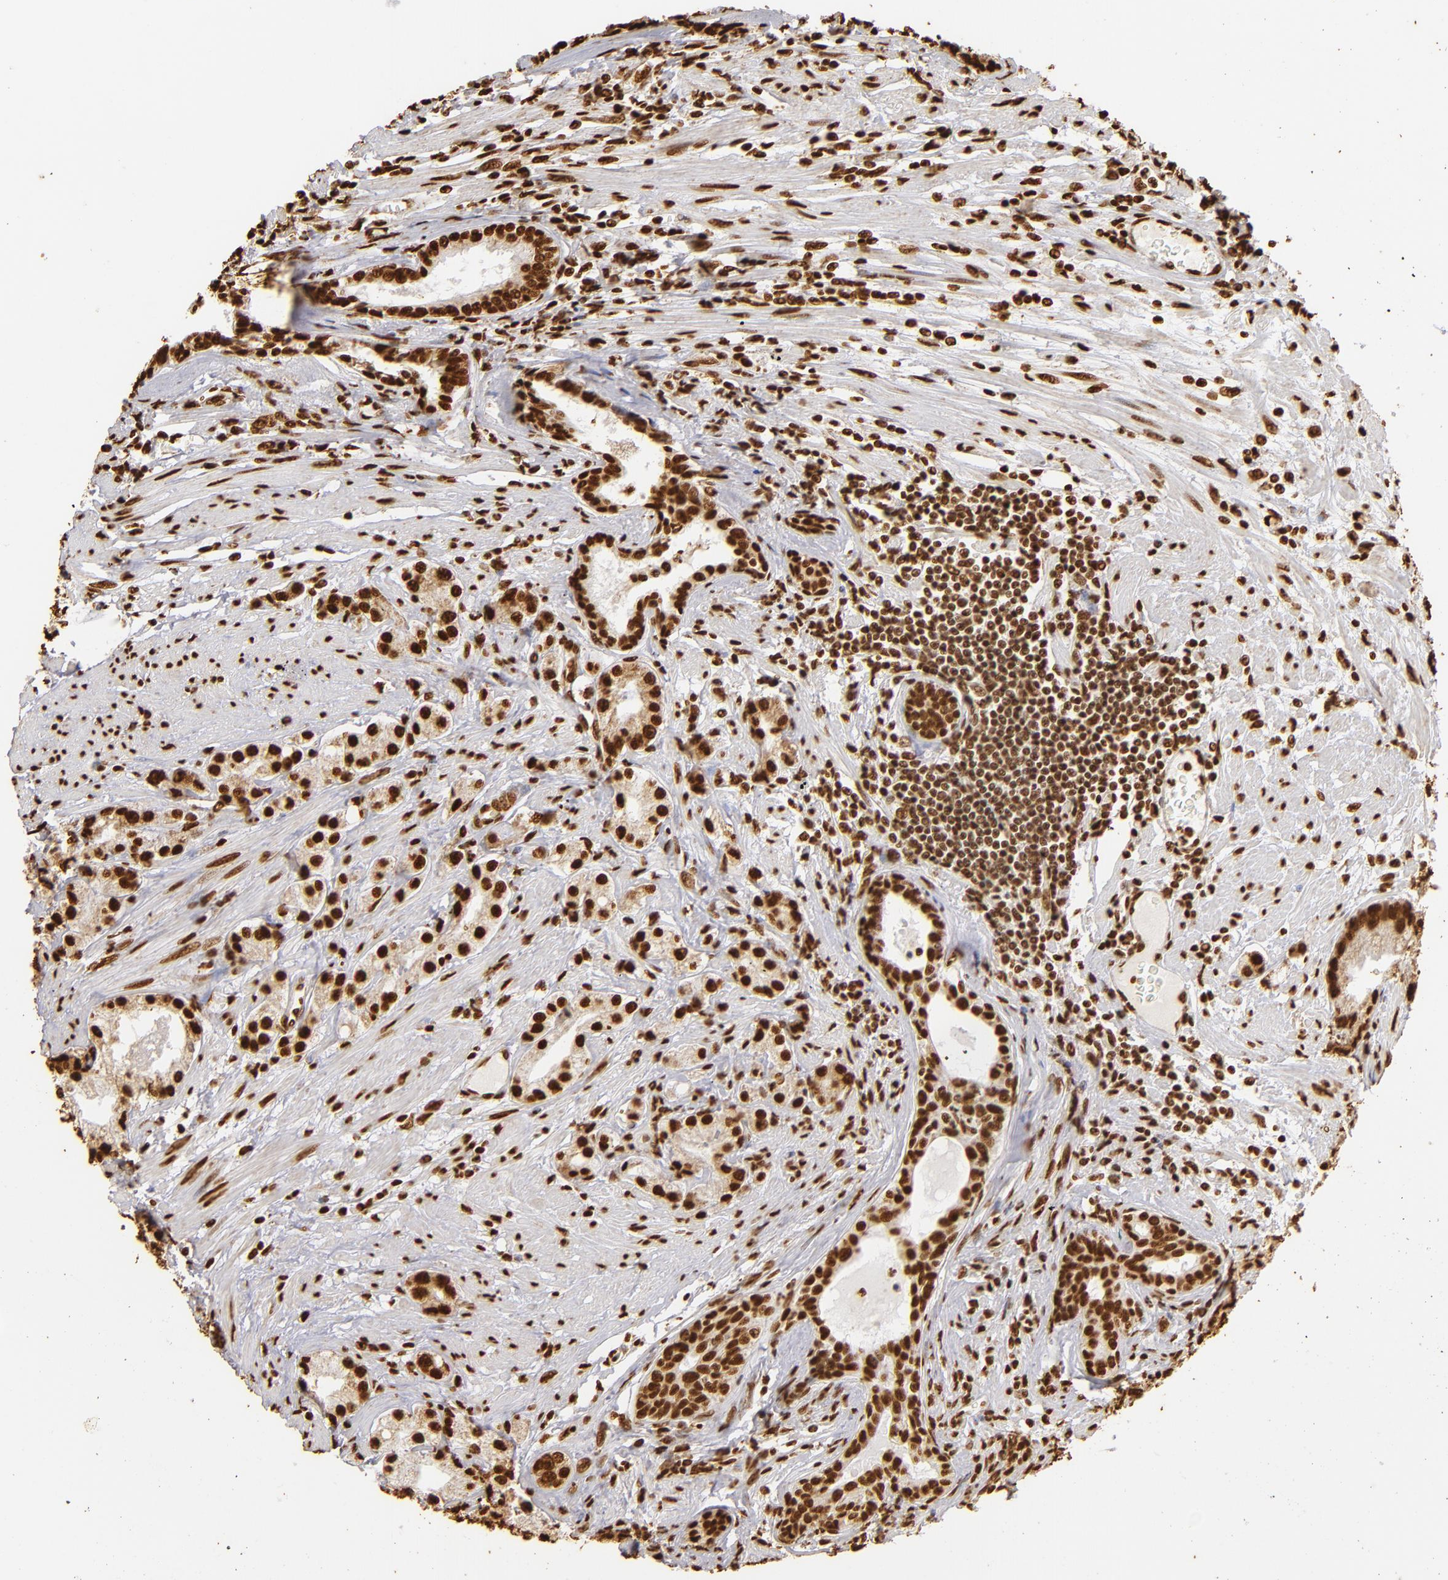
{"staining": {"intensity": "strong", "quantity": ">75%", "location": "nuclear"}, "tissue": "prostate cancer", "cell_type": "Tumor cells", "image_type": "cancer", "snomed": [{"axis": "morphology", "description": "Adenocarcinoma, Medium grade"}, {"axis": "topography", "description": "Prostate"}], "caption": "A brown stain labels strong nuclear expression of a protein in human prostate cancer (adenocarcinoma (medium-grade)) tumor cells.", "gene": "ILF3", "patient": {"sex": "male", "age": 72}}